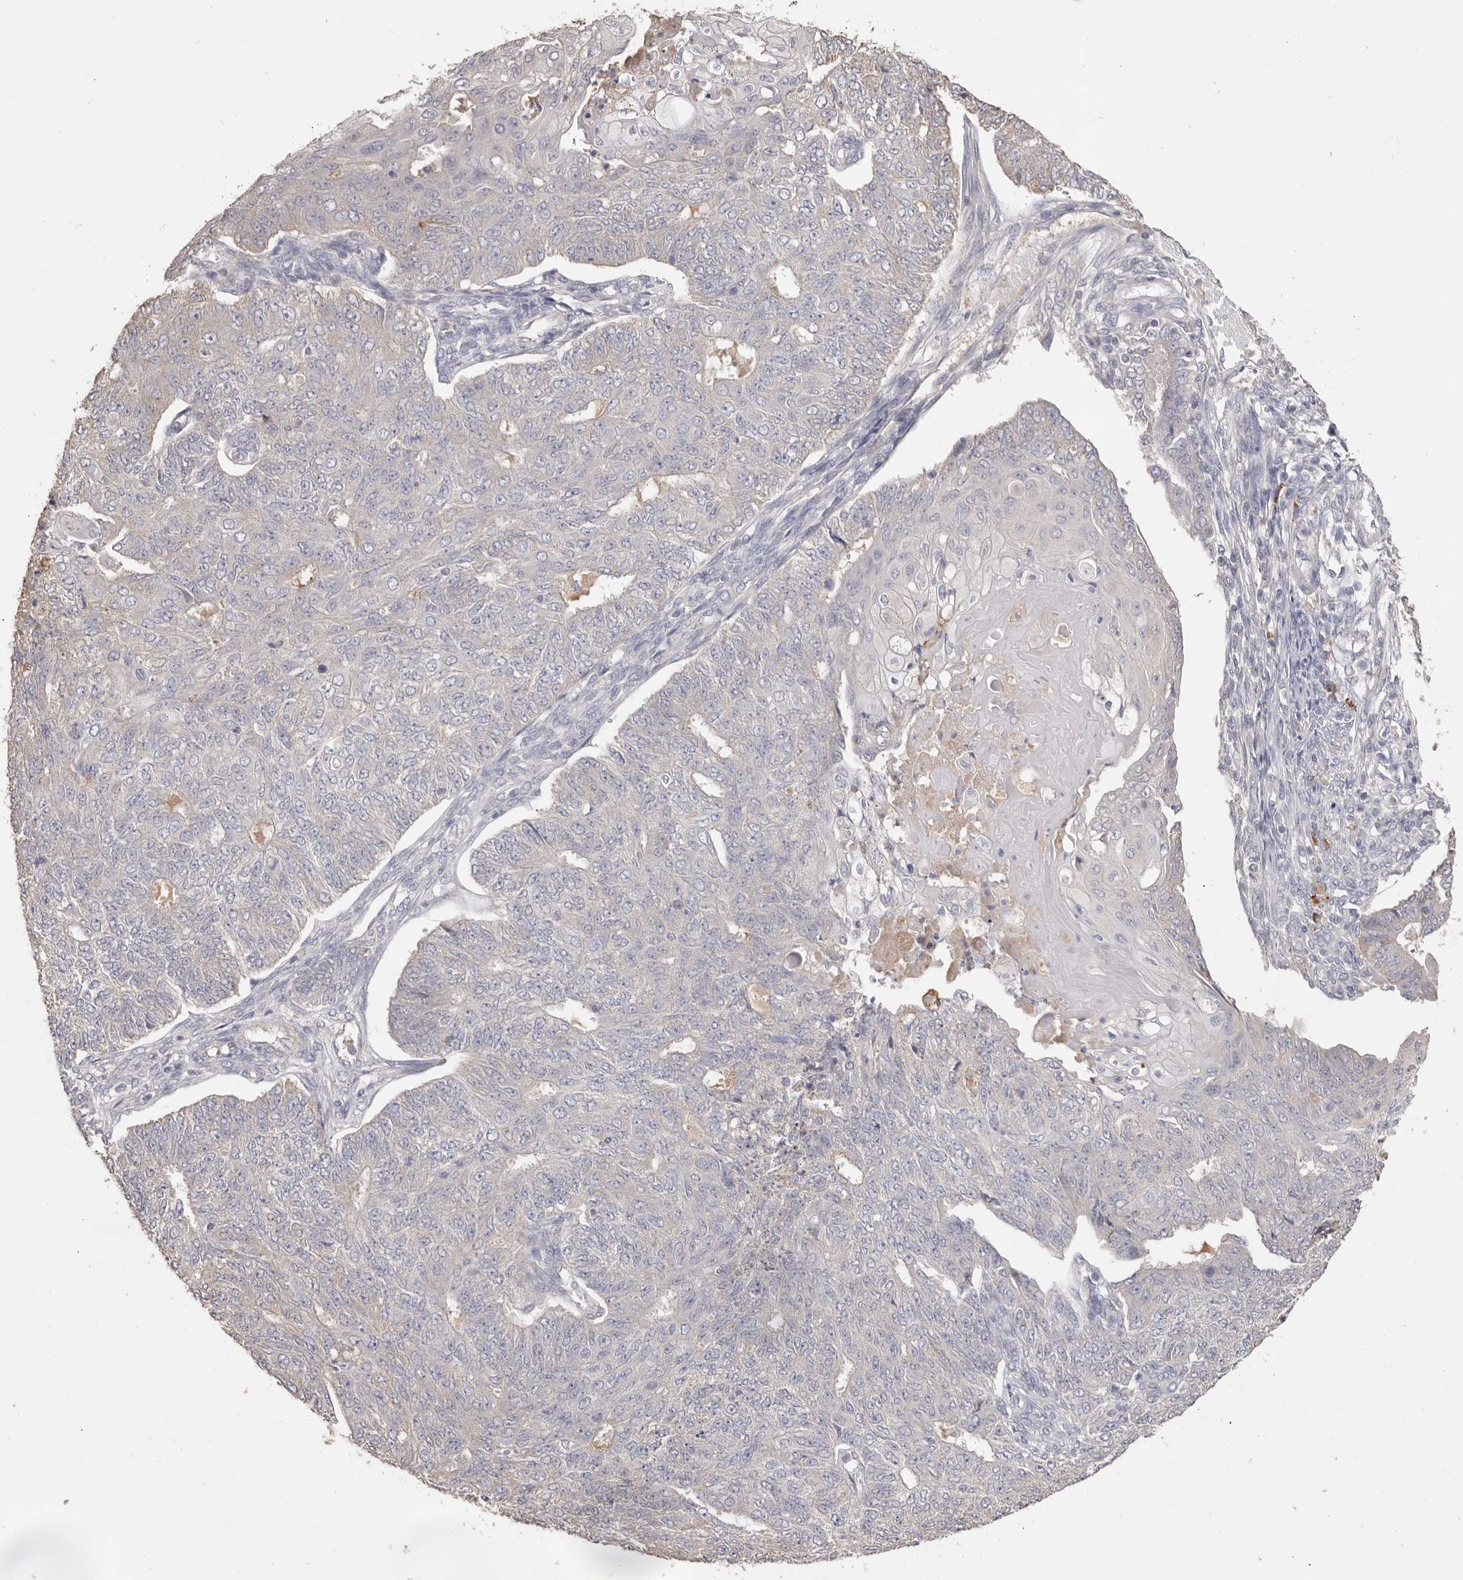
{"staining": {"intensity": "negative", "quantity": "none", "location": "none"}, "tissue": "endometrial cancer", "cell_type": "Tumor cells", "image_type": "cancer", "snomed": [{"axis": "morphology", "description": "Adenocarcinoma, NOS"}, {"axis": "topography", "description": "Endometrium"}], "caption": "Immunohistochemistry (IHC) micrograph of adenocarcinoma (endometrial) stained for a protein (brown), which demonstrates no expression in tumor cells. (Stains: DAB (3,3'-diaminobenzidine) immunohistochemistry with hematoxylin counter stain, Microscopy: brightfield microscopy at high magnification).", "gene": "HCAR2", "patient": {"sex": "female", "age": 32}}